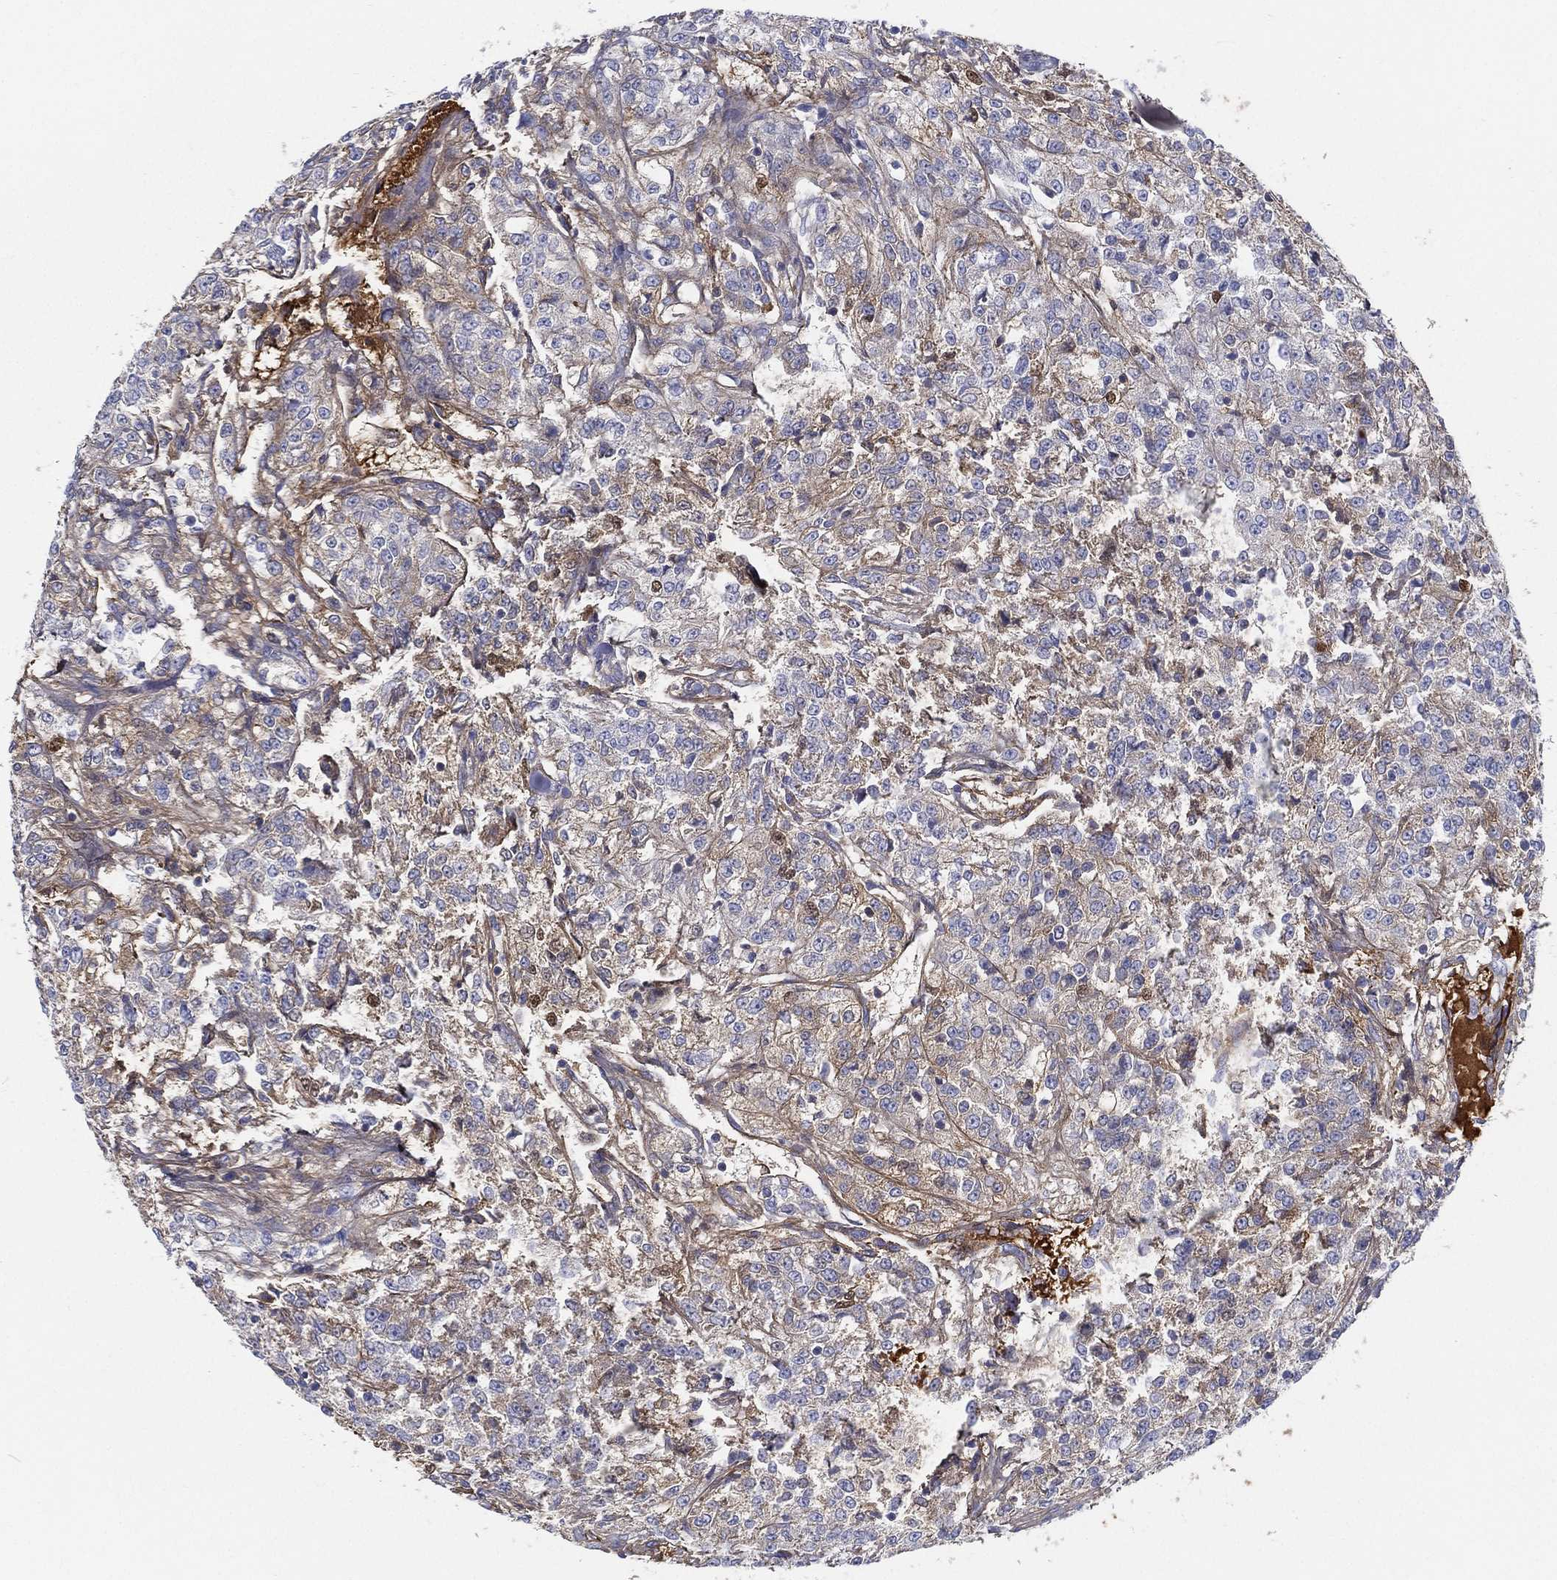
{"staining": {"intensity": "moderate", "quantity": "<25%", "location": "cytoplasmic/membranous"}, "tissue": "renal cancer", "cell_type": "Tumor cells", "image_type": "cancer", "snomed": [{"axis": "morphology", "description": "Adenocarcinoma, NOS"}, {"axis": "topography", "description": "Kidney"}], "caption": "About <25% of tumor cells in renal cancer exhibit moderate cytoplasmic/membranous protein staining as visualized by brown immunohistochemical staining.", "gene": "IFNB1", "patient": {"sex": "female", "age": 63}}